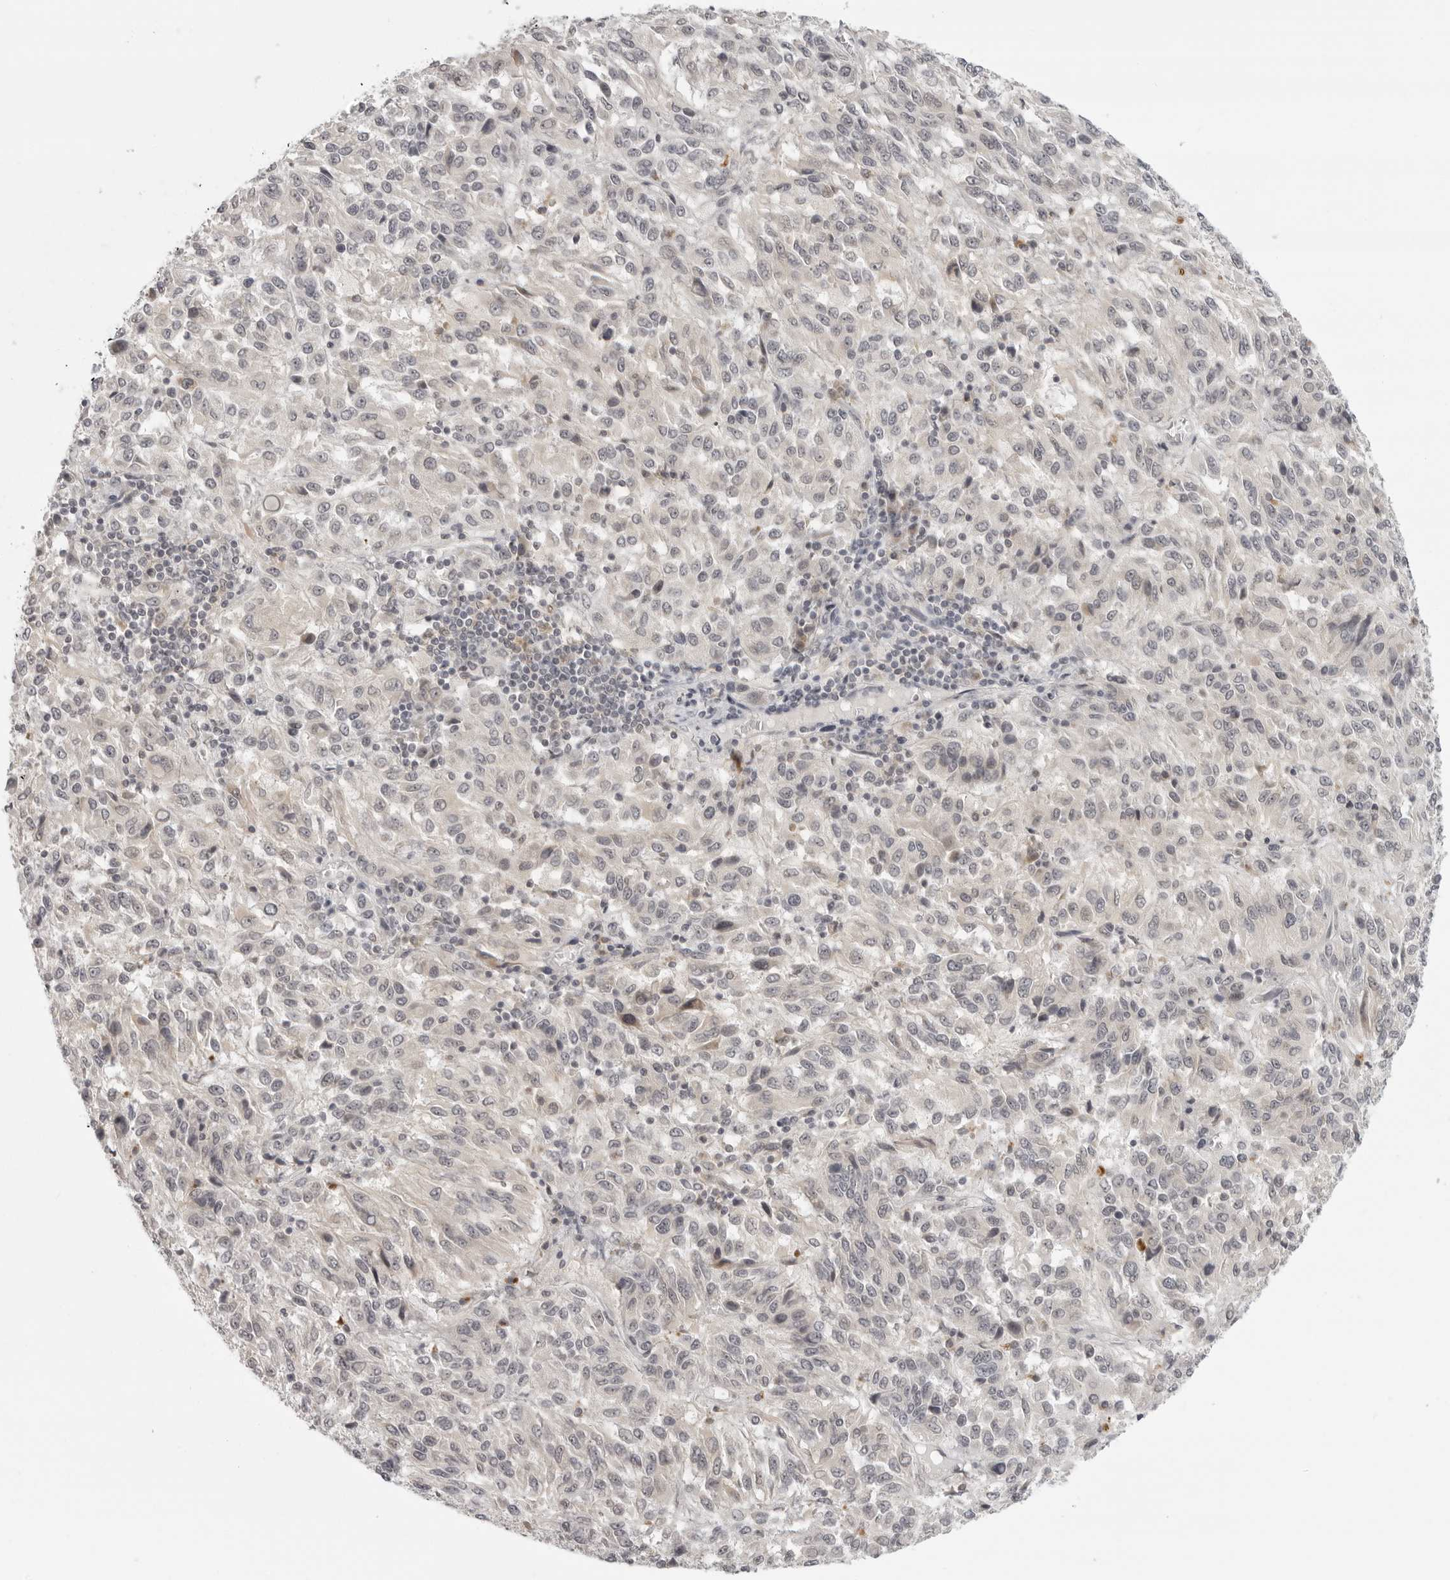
{"staining": {"intensity": "negative", "quantity": "none", "location": "none"}, "tissue": "melanoma", "cell_type": "Tumor cells", "image_type": "cancer", "snomed": [{"axis": "morphology", "description": "Malignant melanoma, Metastatic site"}, {"axis": "topography", "description": "Lung"}], "caption": "This is an immunohistochemistry (IHC) photomicrograph of melanoma. There is no positivity in tumor cells.", "gene": "TUT4", "patient": {"sex": "male", "age": 64}}